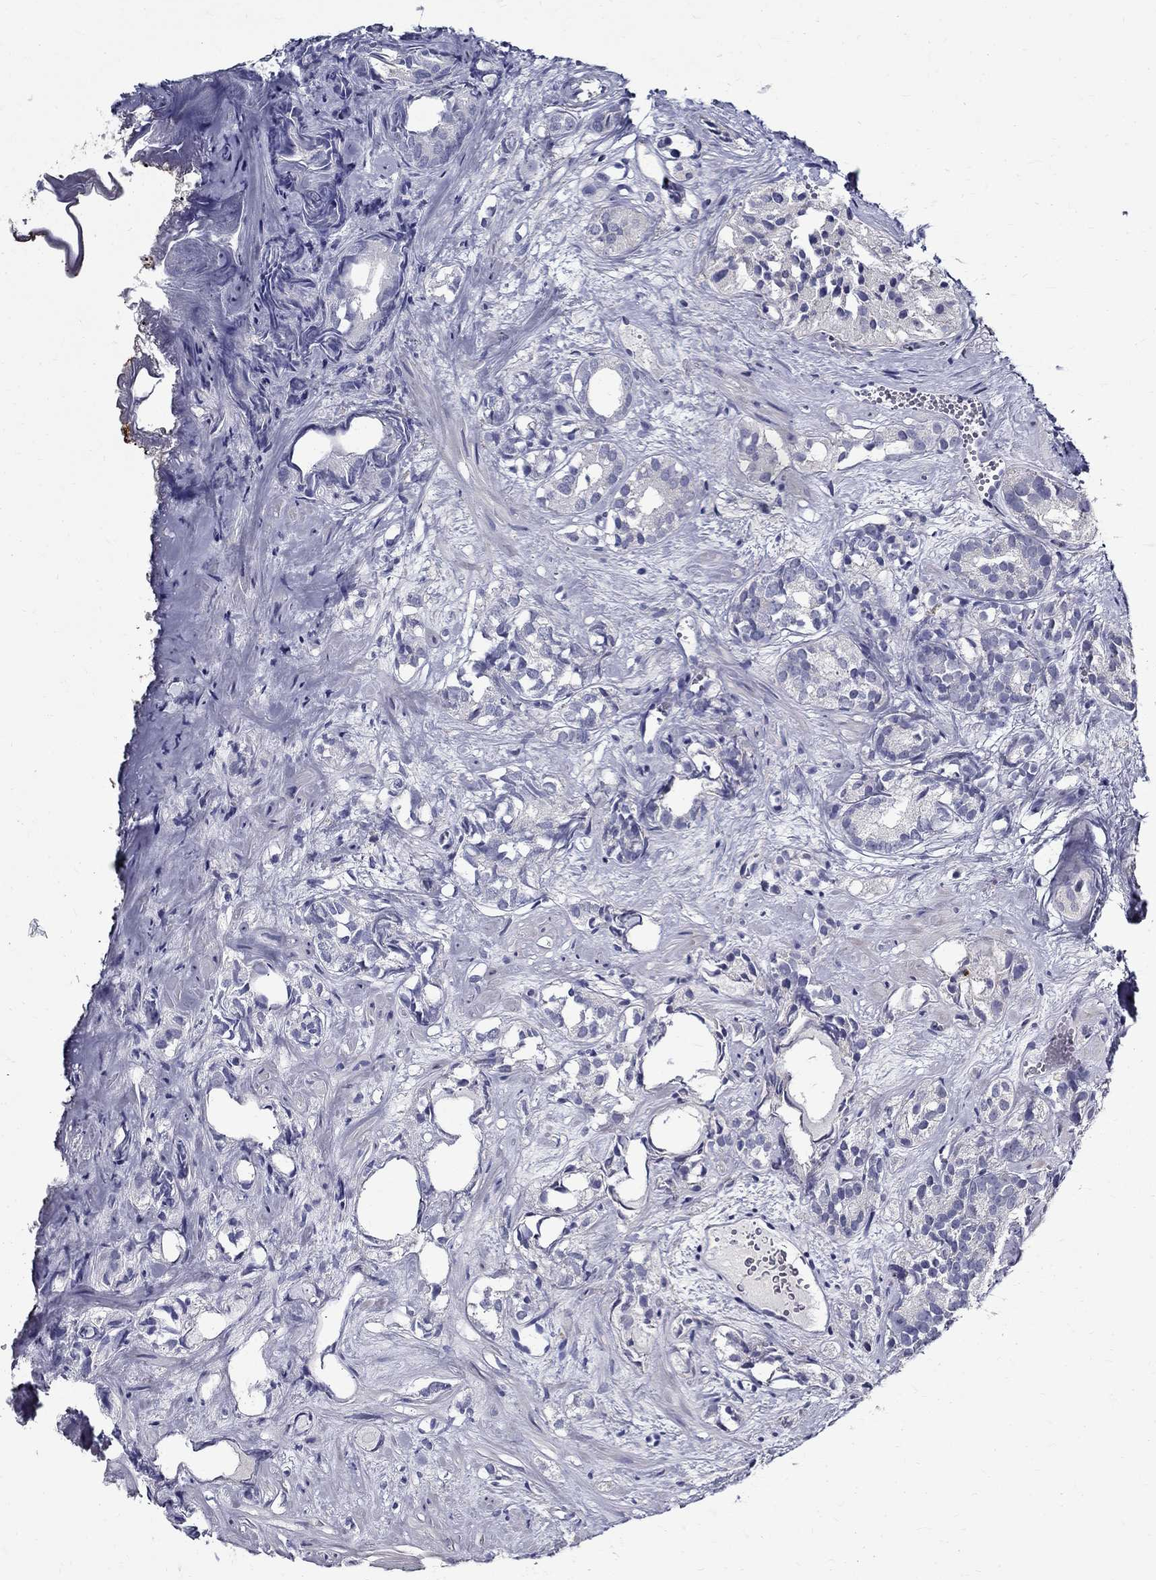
{"staining": {"intensity": "negative", "quantity": "none", "location": "none"}, "tissue": "prostate cancer", "cell_type": "Tumor cells", "image_type": "cancer", "snomed": [{"axis": "morphology", "description": "Adenocarcinoma, High grade"}, {"axis": "topography", "description": "Prostate"}], "caption": "Tumor cells are negative for protein expression in human prostate cancer (high-grade adenocarcinoma). (Stains: DAB (3,3'-diaminobenzidine) immunohistochemistry (IHC) with hematoxylin counter stain, Microscopy: brightfield microscopy at high magnification).", "gene": "TGM4", "patient": {"sex": "male", "age": 90}}